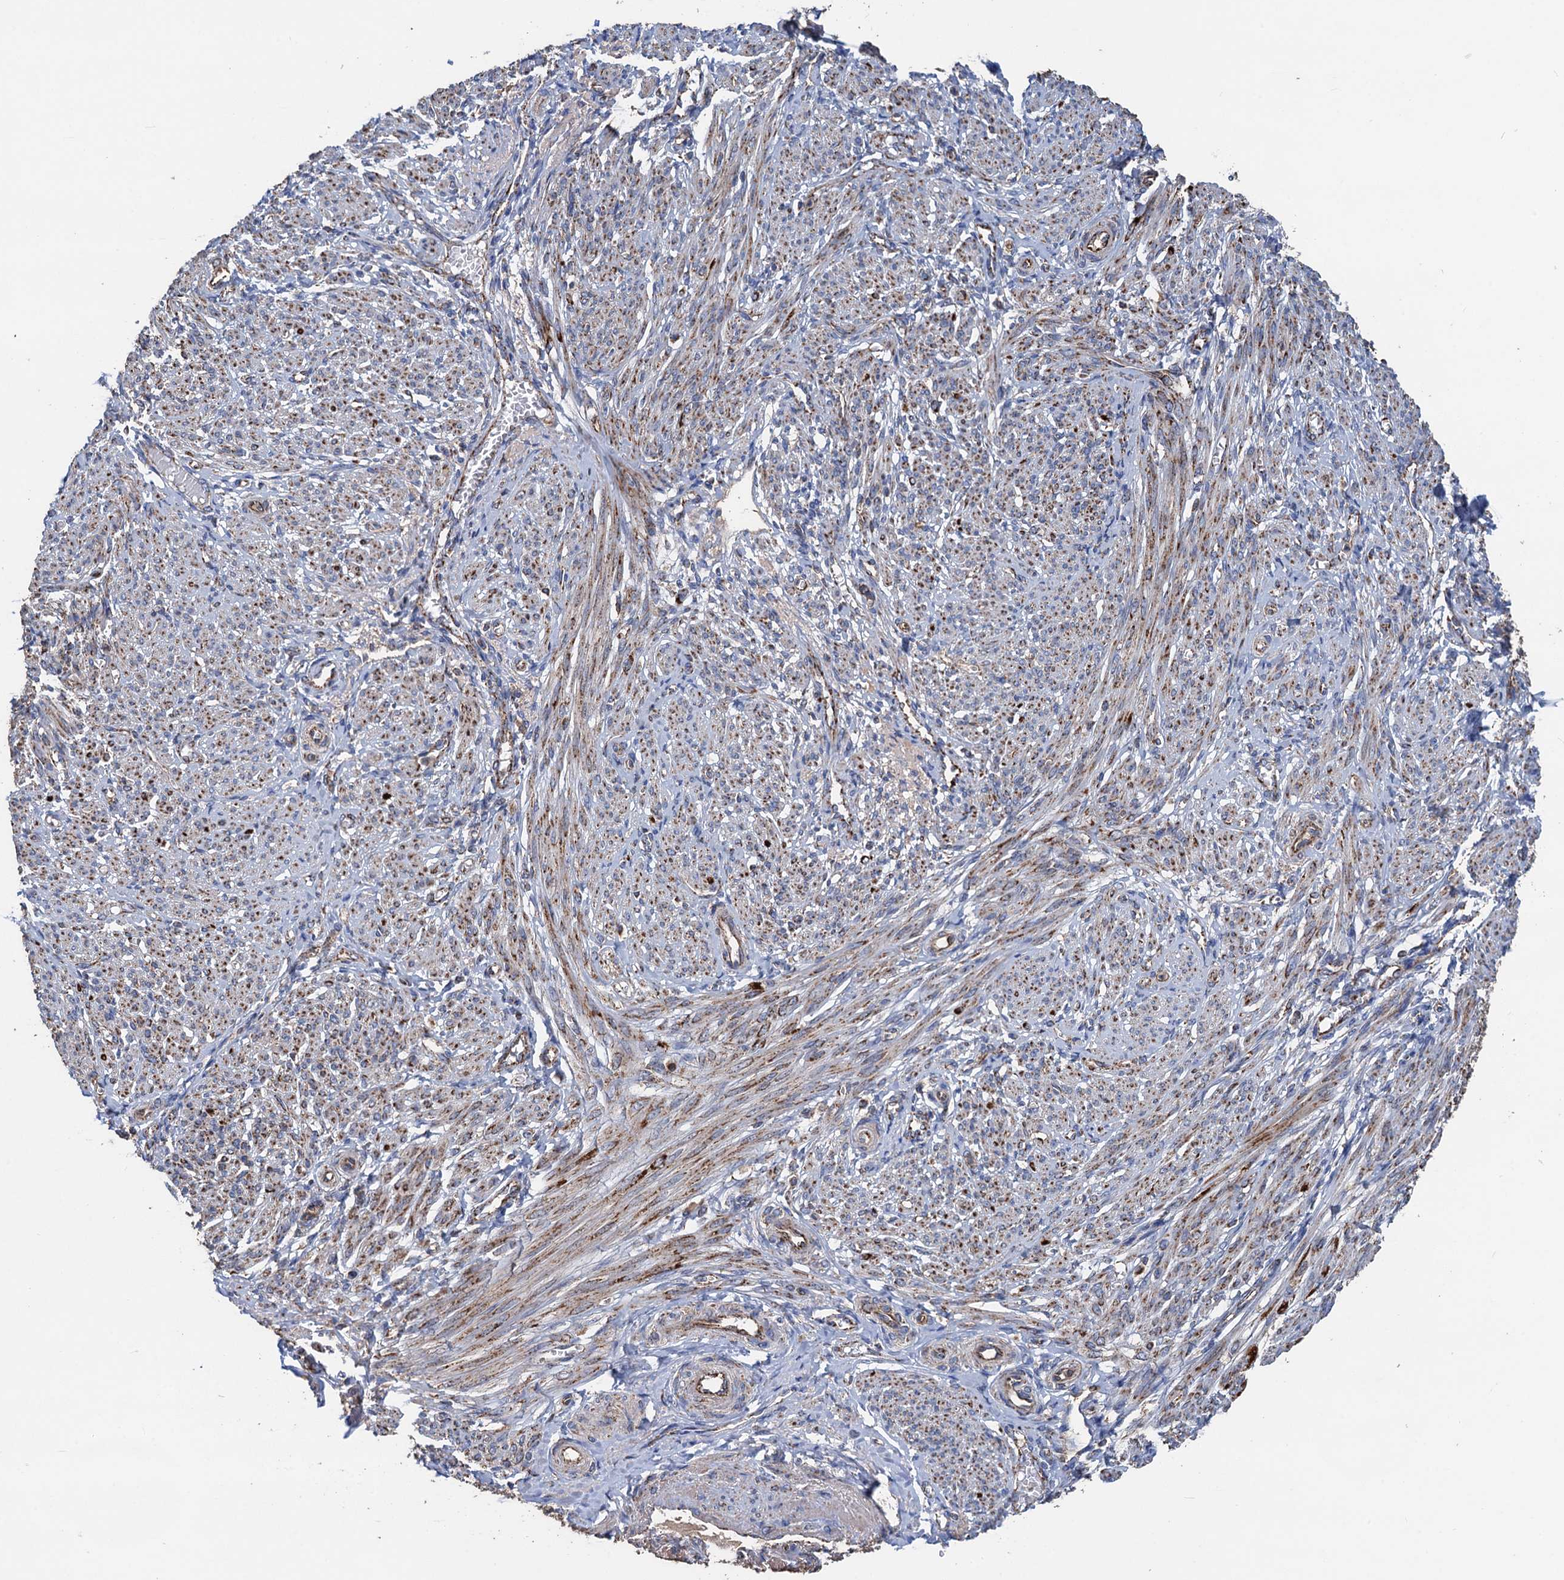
{"staining": {"intensity": "moderate", "quantity": "25%-75%", "location": "cytoplasmic/membranous"}, "tissue": "smooth muscle", "cell_type": "Smooth muscle cells", "image_type": "normal", "snomed": [{"axis": "morphology", "description": "Normal tissue, NOS"}, {"axis": "topography", "description": "Smooth muscle"}], "caption": "A medium amount of moderate cytoplasmic/membranous positivity is appreciated in about 25%-75% of smooth muscle cells in unremarkable smooth muscle. (Brightfield microscopy of DAB IHC at high magnification).", "gene": "DGLUCY", "patient": {"sex": "female", "age": 39}}